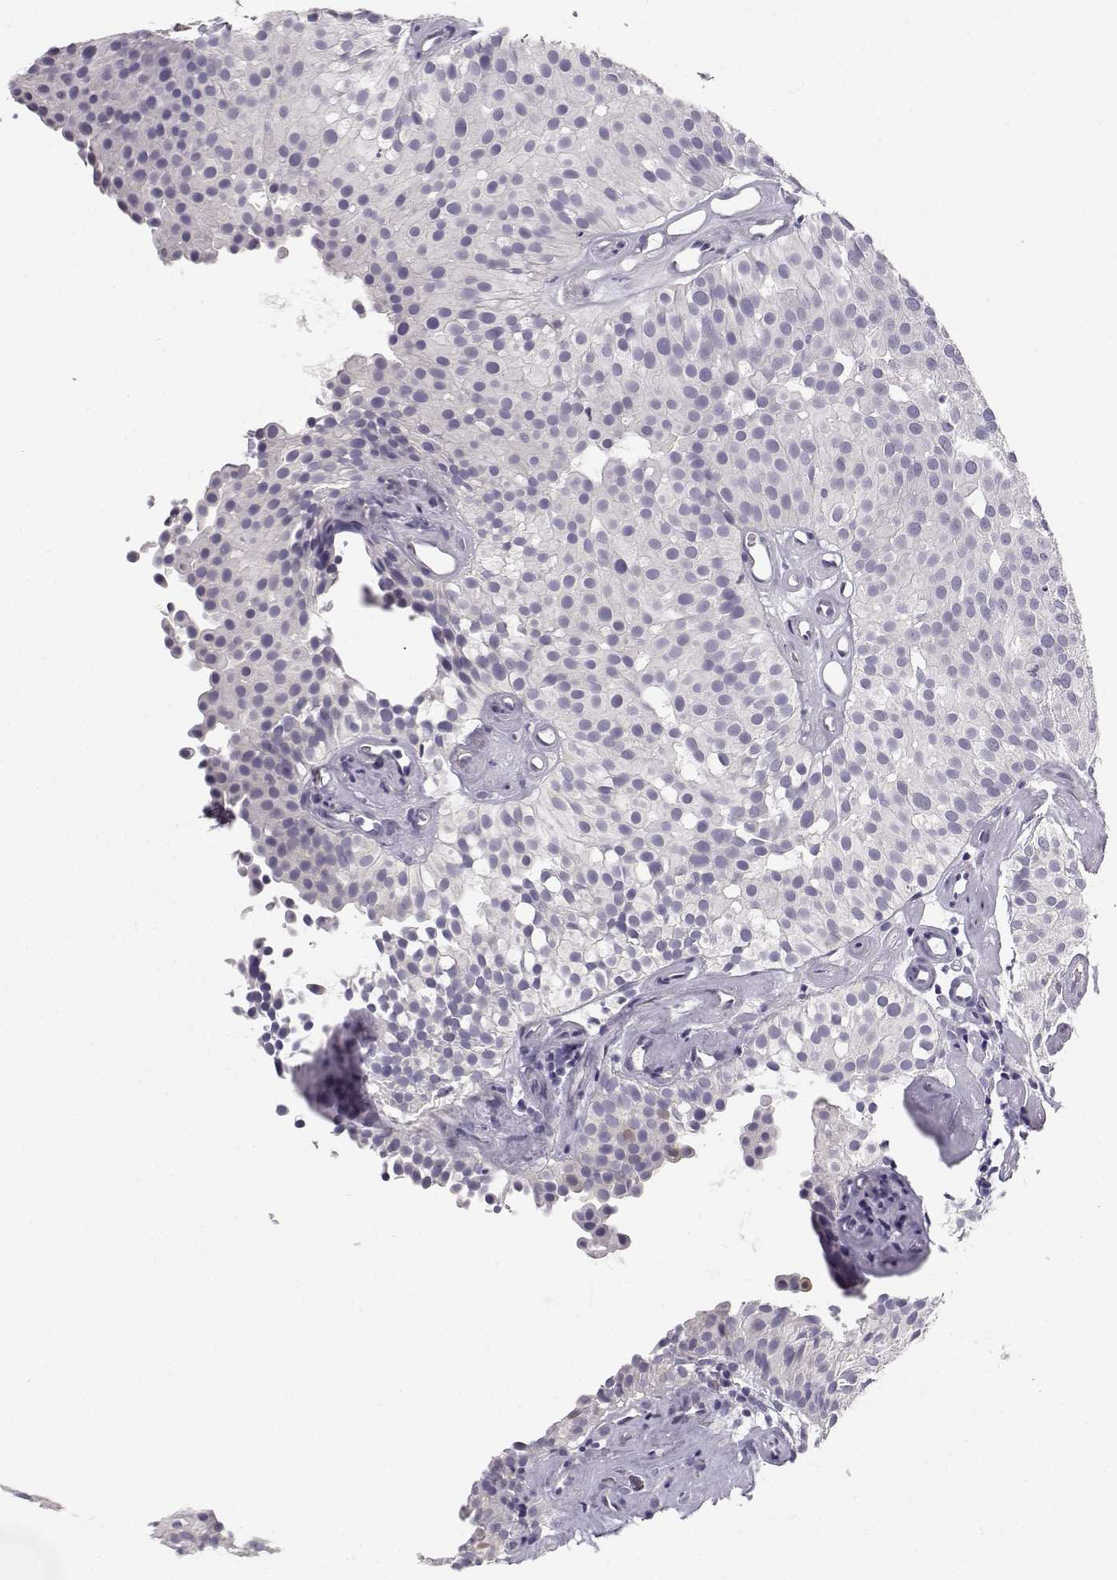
{"staining": {"intensity": "negative", "quantity": "none", "location": "none"}, "tissue": "urothelial cancer", "cell_type": "Tumor cells", "image_type": "cancer", "snomed": [{"axis": "morphology", "description": "Urothelial carcinoma, Low grade"}, {"axis": "topography", "description": "Urinary bladder"}], "caption": "High magnification brightfield microscopy of urothelial cancer stained with DAB (brown) and counterstained with hematoxylin (blue): tumor cells show no significant staining.", "gene": "MYCBPAP", "patient": {"sex": "female", "age": 87}}